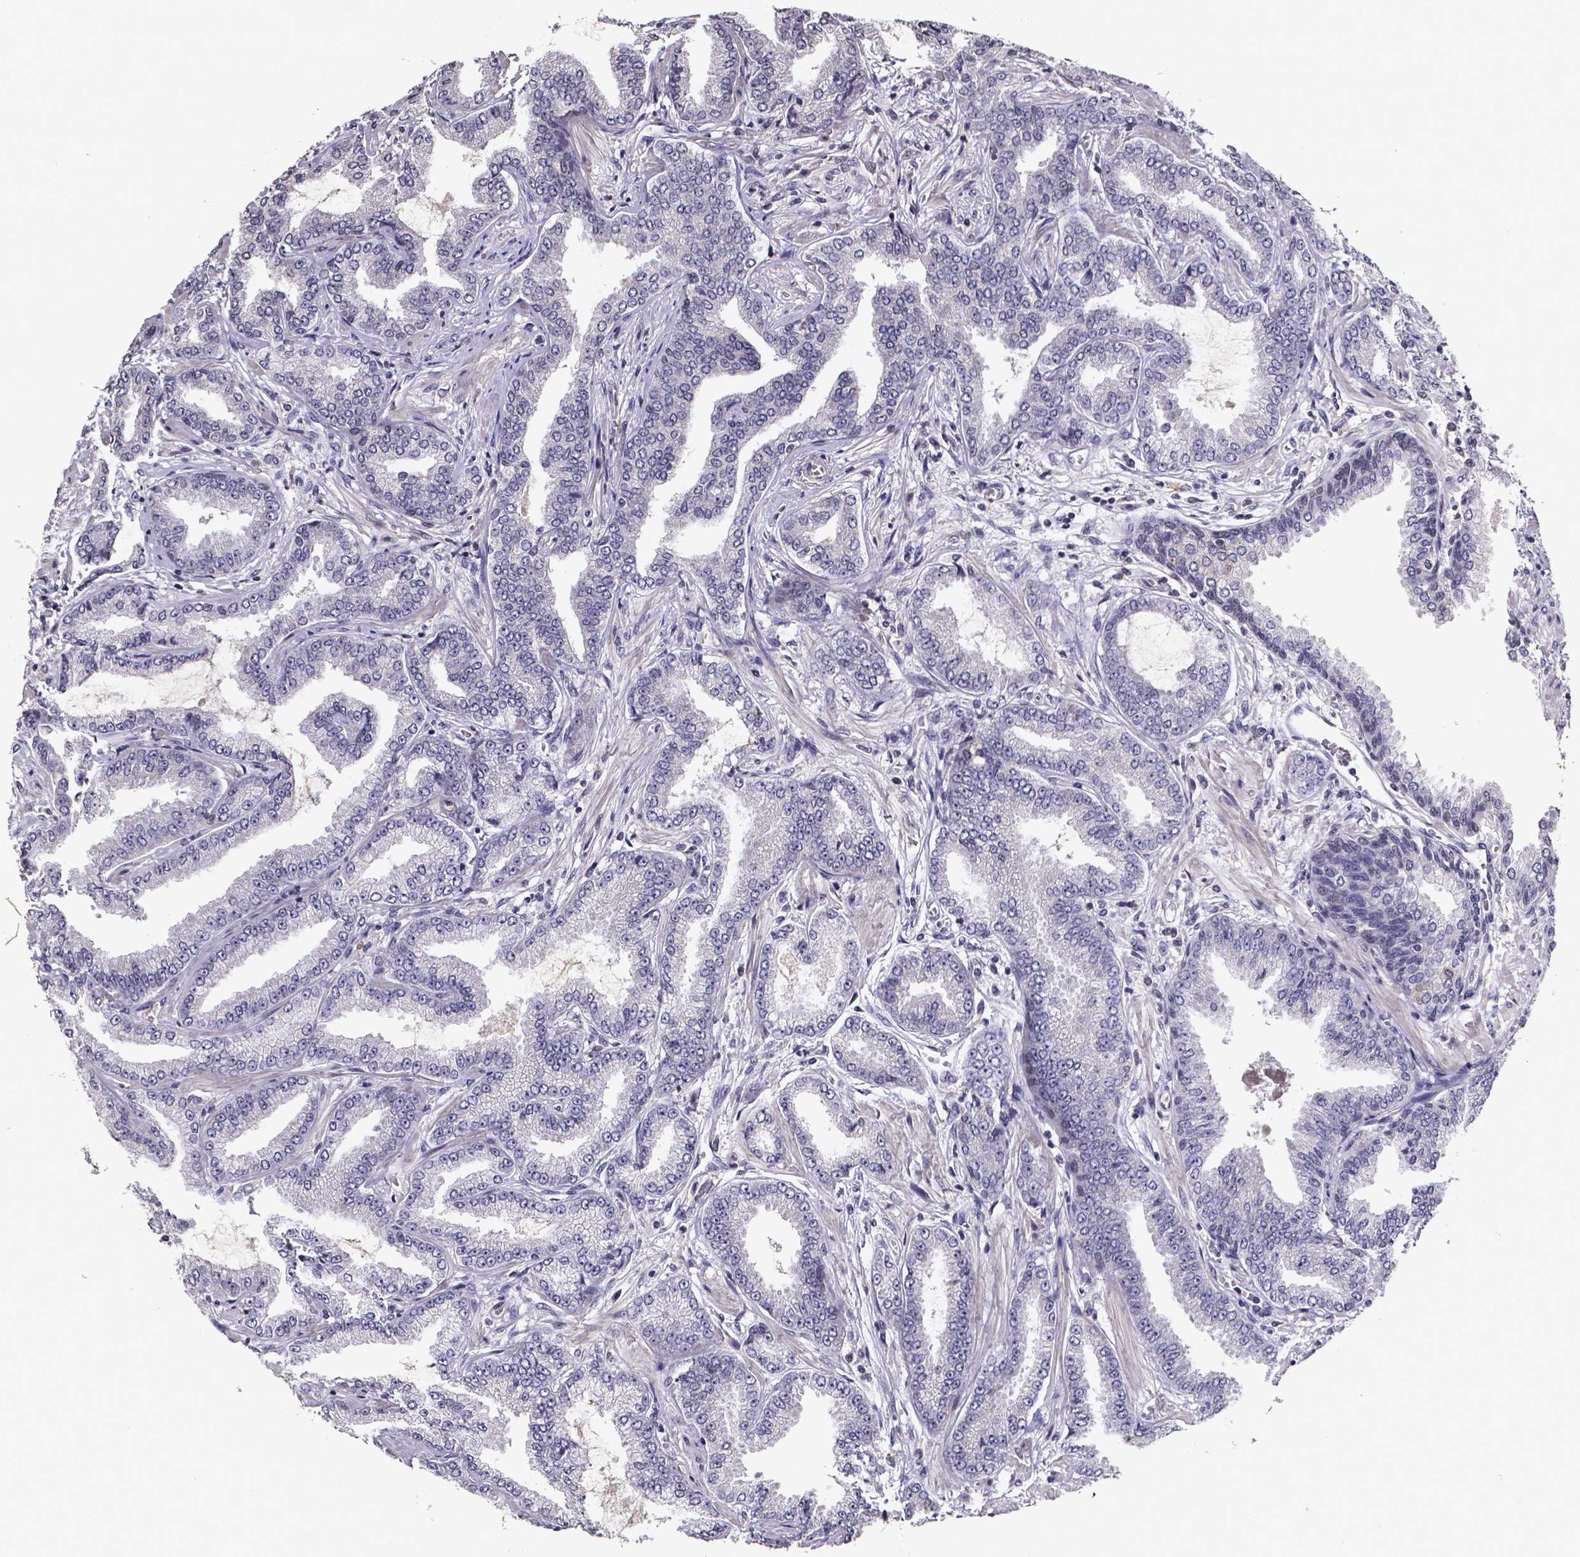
{"staining": {"intensity": "negative", "quantity": "none", "location": "none"}, "tissue": "prostate cancer", "cell_type": "Tumor cells", "image_type": "cancer", "snomed": [{"axis": "morphology", "description": "Adenocarcinoma, Low grade"}, {"axis": "topography", "description": "Prostate"}], "caption": "Tumor cells are negative for protein expression in human adenocarcinoma (low-grade) (prostate).", "gene": "TP73", "patient": {"sex": "male", "age": 55}}